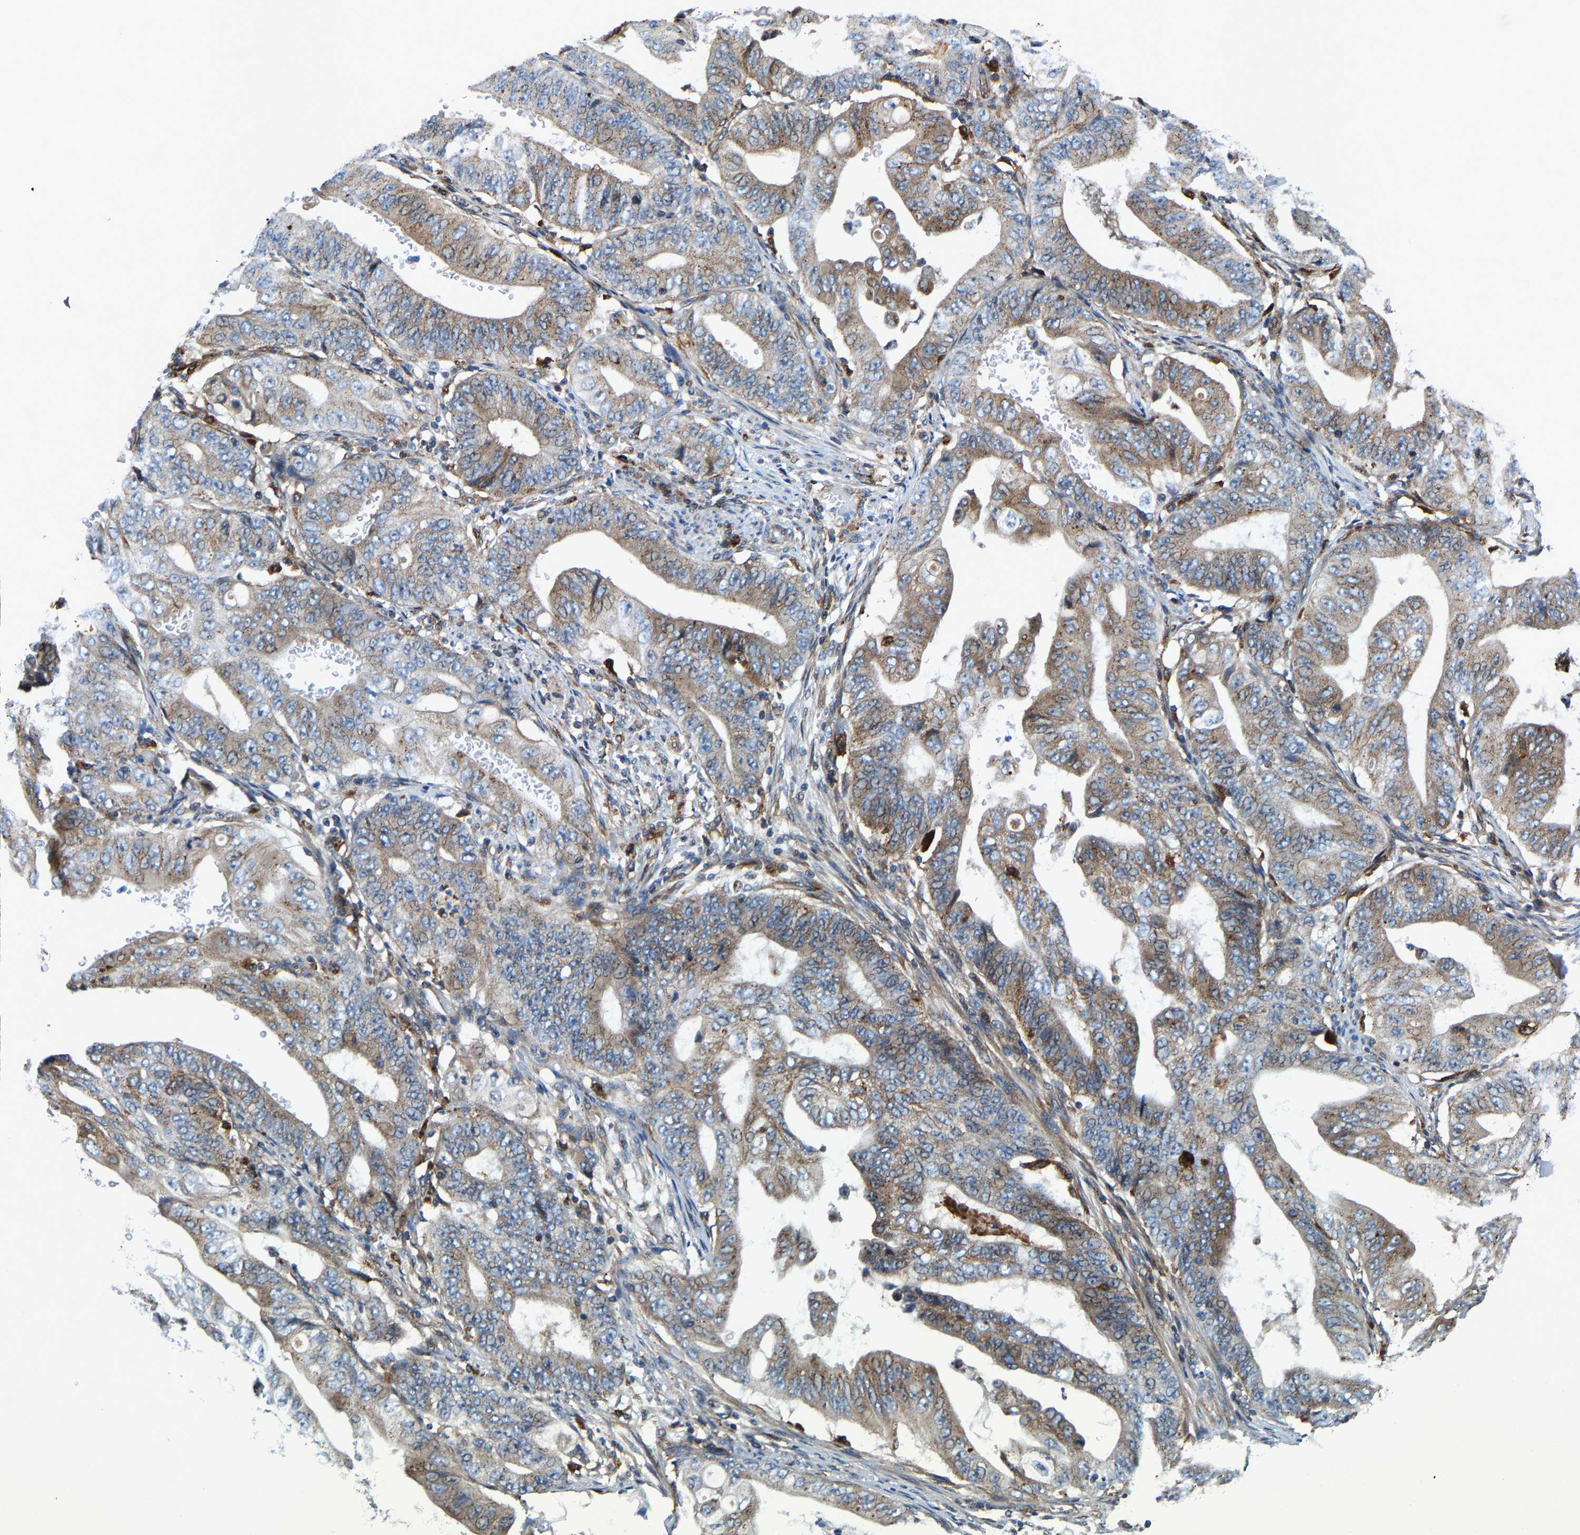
{"staining": {"intensity": "moderate", "quantity": "25%-75%", "location": "cytoplasmic/membranous"}, "tissue": "stomach cancer", "cell_type": "Tumor cells", "image_type": "cancer", "snomed": [{"axis": "morphology", "description": "Adenocarcinoma, NOS"}, {"axis": "topography", "description": "Stomach"}], "caption": "Protein expression analysis of stomach adenocarcinoma shows moderate cytoplasmic/membranous positivity in approximately 25%-75% of tumor cells.", "gene": "DPP7", "patient": {"sex": "female", "age": 73}}